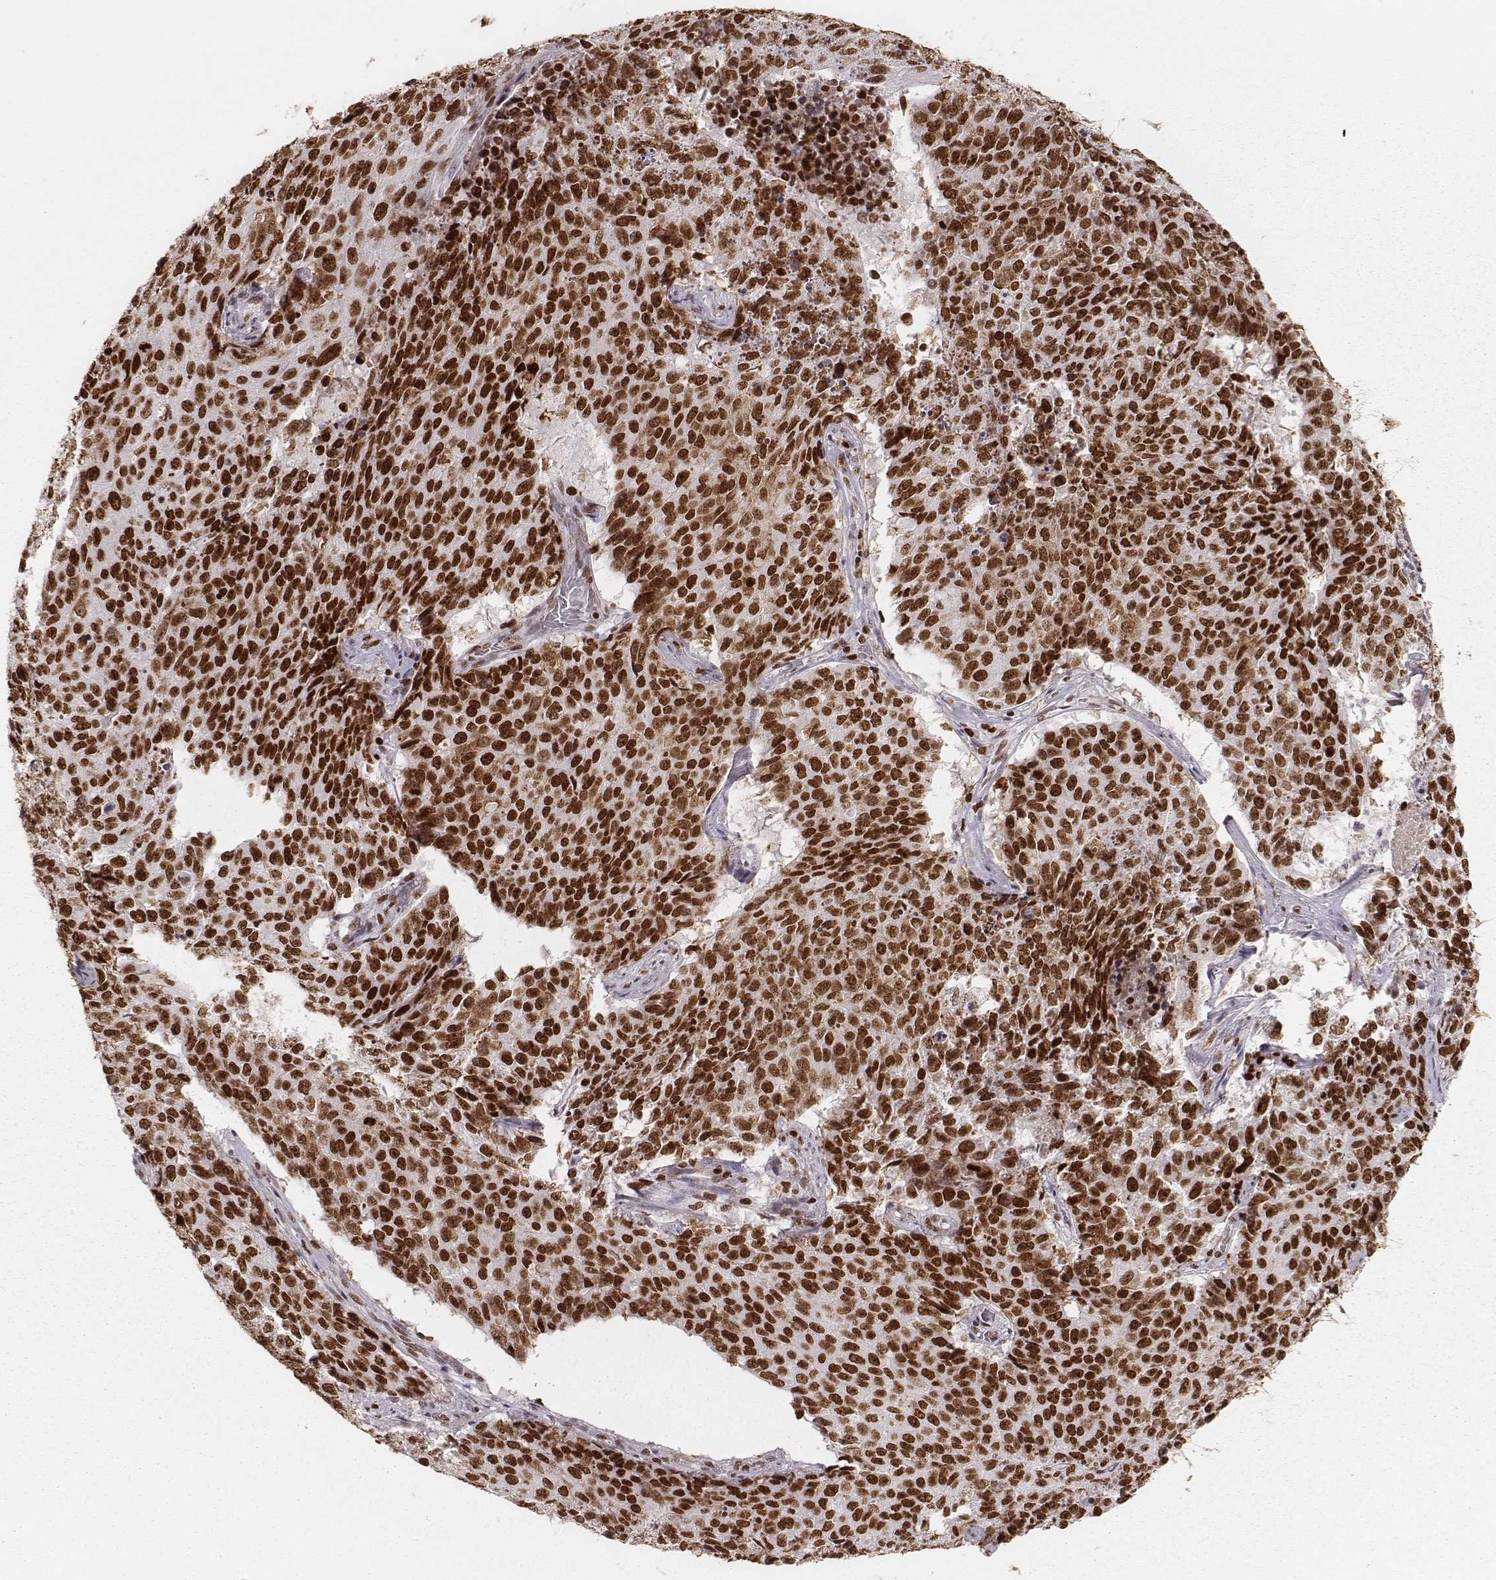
{"staining": {"intensity": "strong", "quantity": ">75%", "location": "nuclear"}, "tissue": "lung cancer", "cell_type": "Tumor cells", "image_type": "cancer", "snomed": [{"axis": "morphology", "description": "Normal tissue, NOS"}, {"axis": "morphology", "description": "Squamous cell carcinoma, NOS"}, {"axis": "topography", "description": "Bronchus"}, {"axis": "topography", "description": "Lung"}], "caption": "Lung cancer (squamous cell carcinoma) stained with DAB immunohistochemistry shows high levels of strong nuclear staining in approximately >75% of tumor cells.", "gene": "PARP1", "patient": {"sex": "male", "age": 64}}